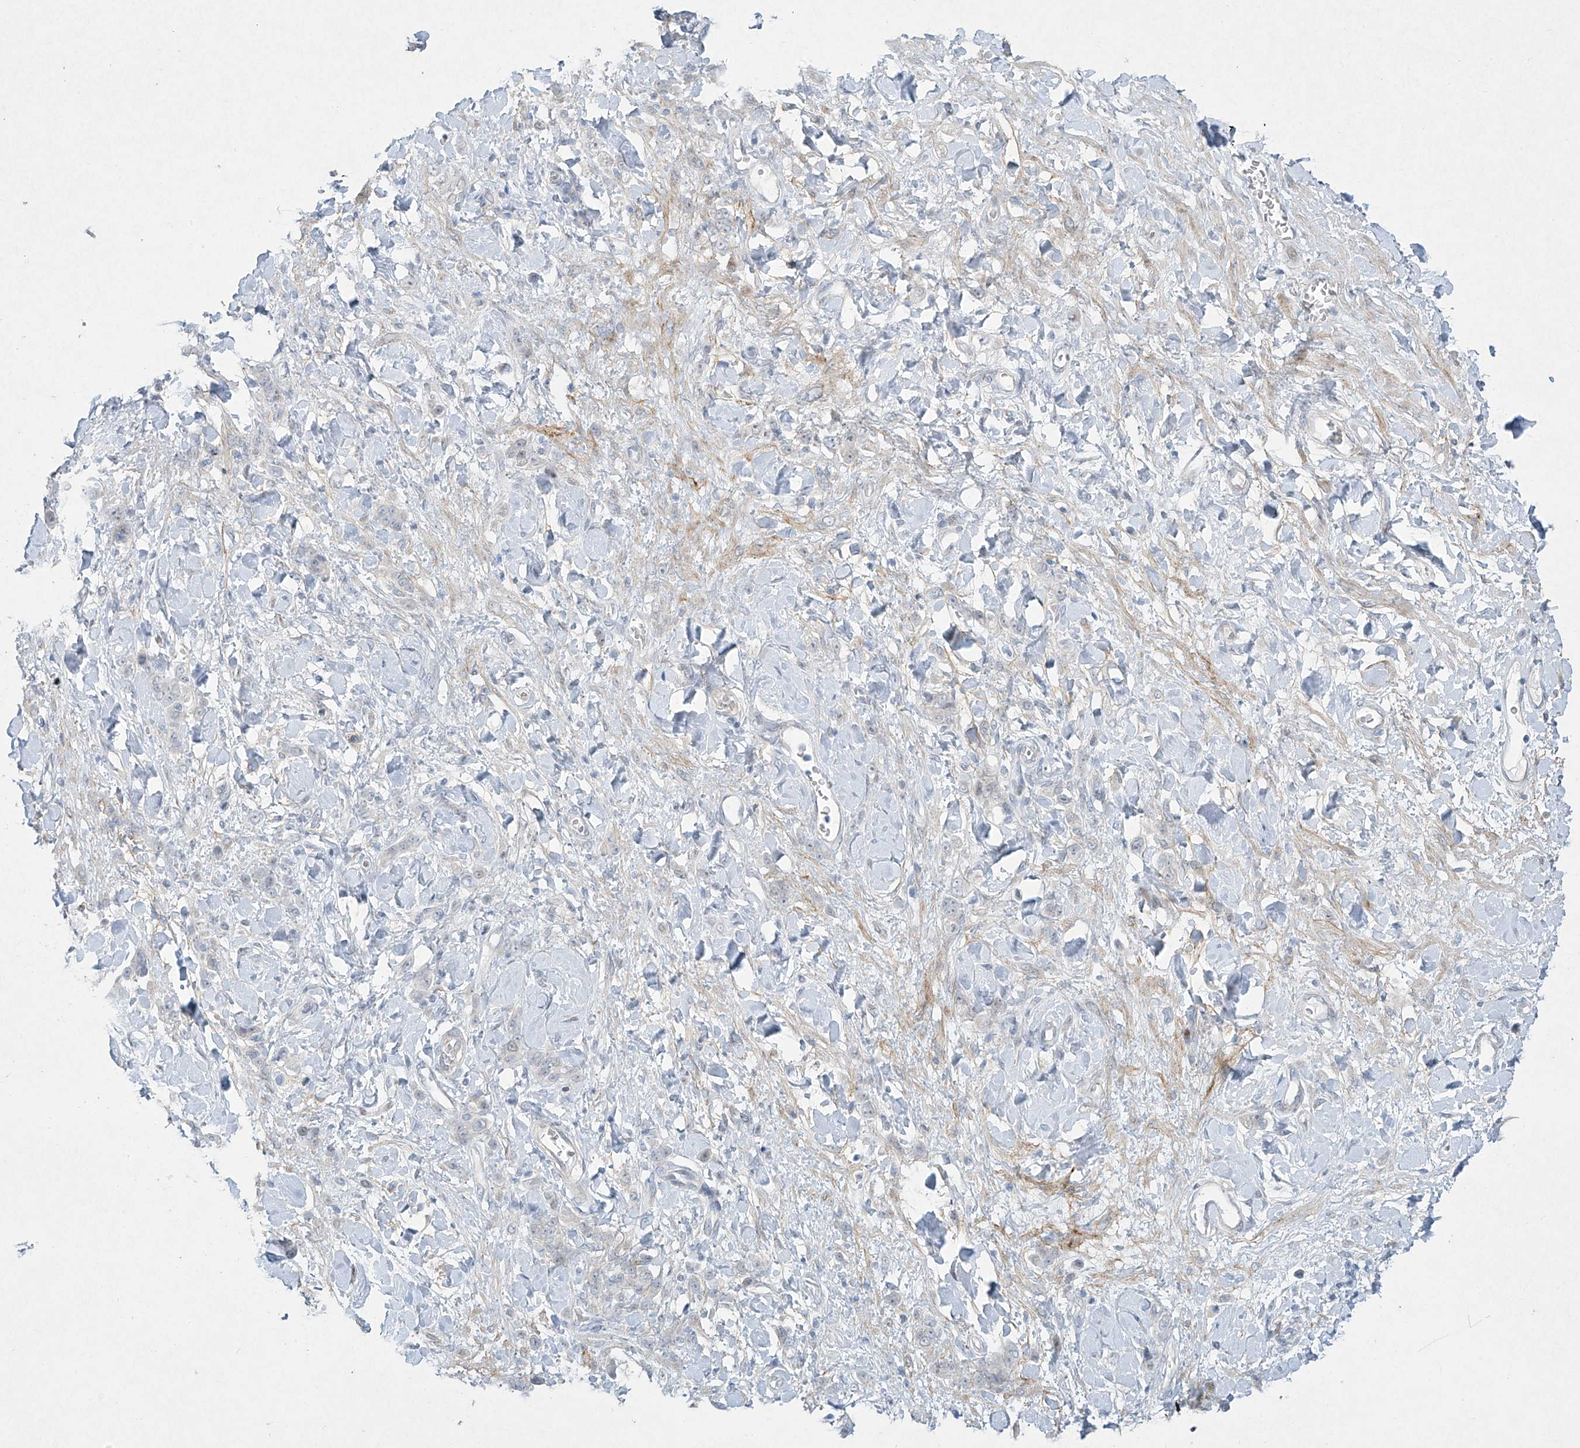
{"staining": {"intensity": "negative", "quantity": "none", "location": "none"}, "tissue": "stomach cancer", "cell_type": "Tumor cells", "image_type": "cancer", "snomed": [{"axis": "morphology", "description": "Normal tissue, NOS"}, {"axis": "morphology", "description": "Adenocarcinoma, NOS"}, {"axis": "topography", "description": "Stomach"}], "caption": "Immunohistochemical staining of stomach cancer displays no significant positivity in tumor cells.", "gene": "PAX6", "patient": {"sex": "male", "age": 82}}